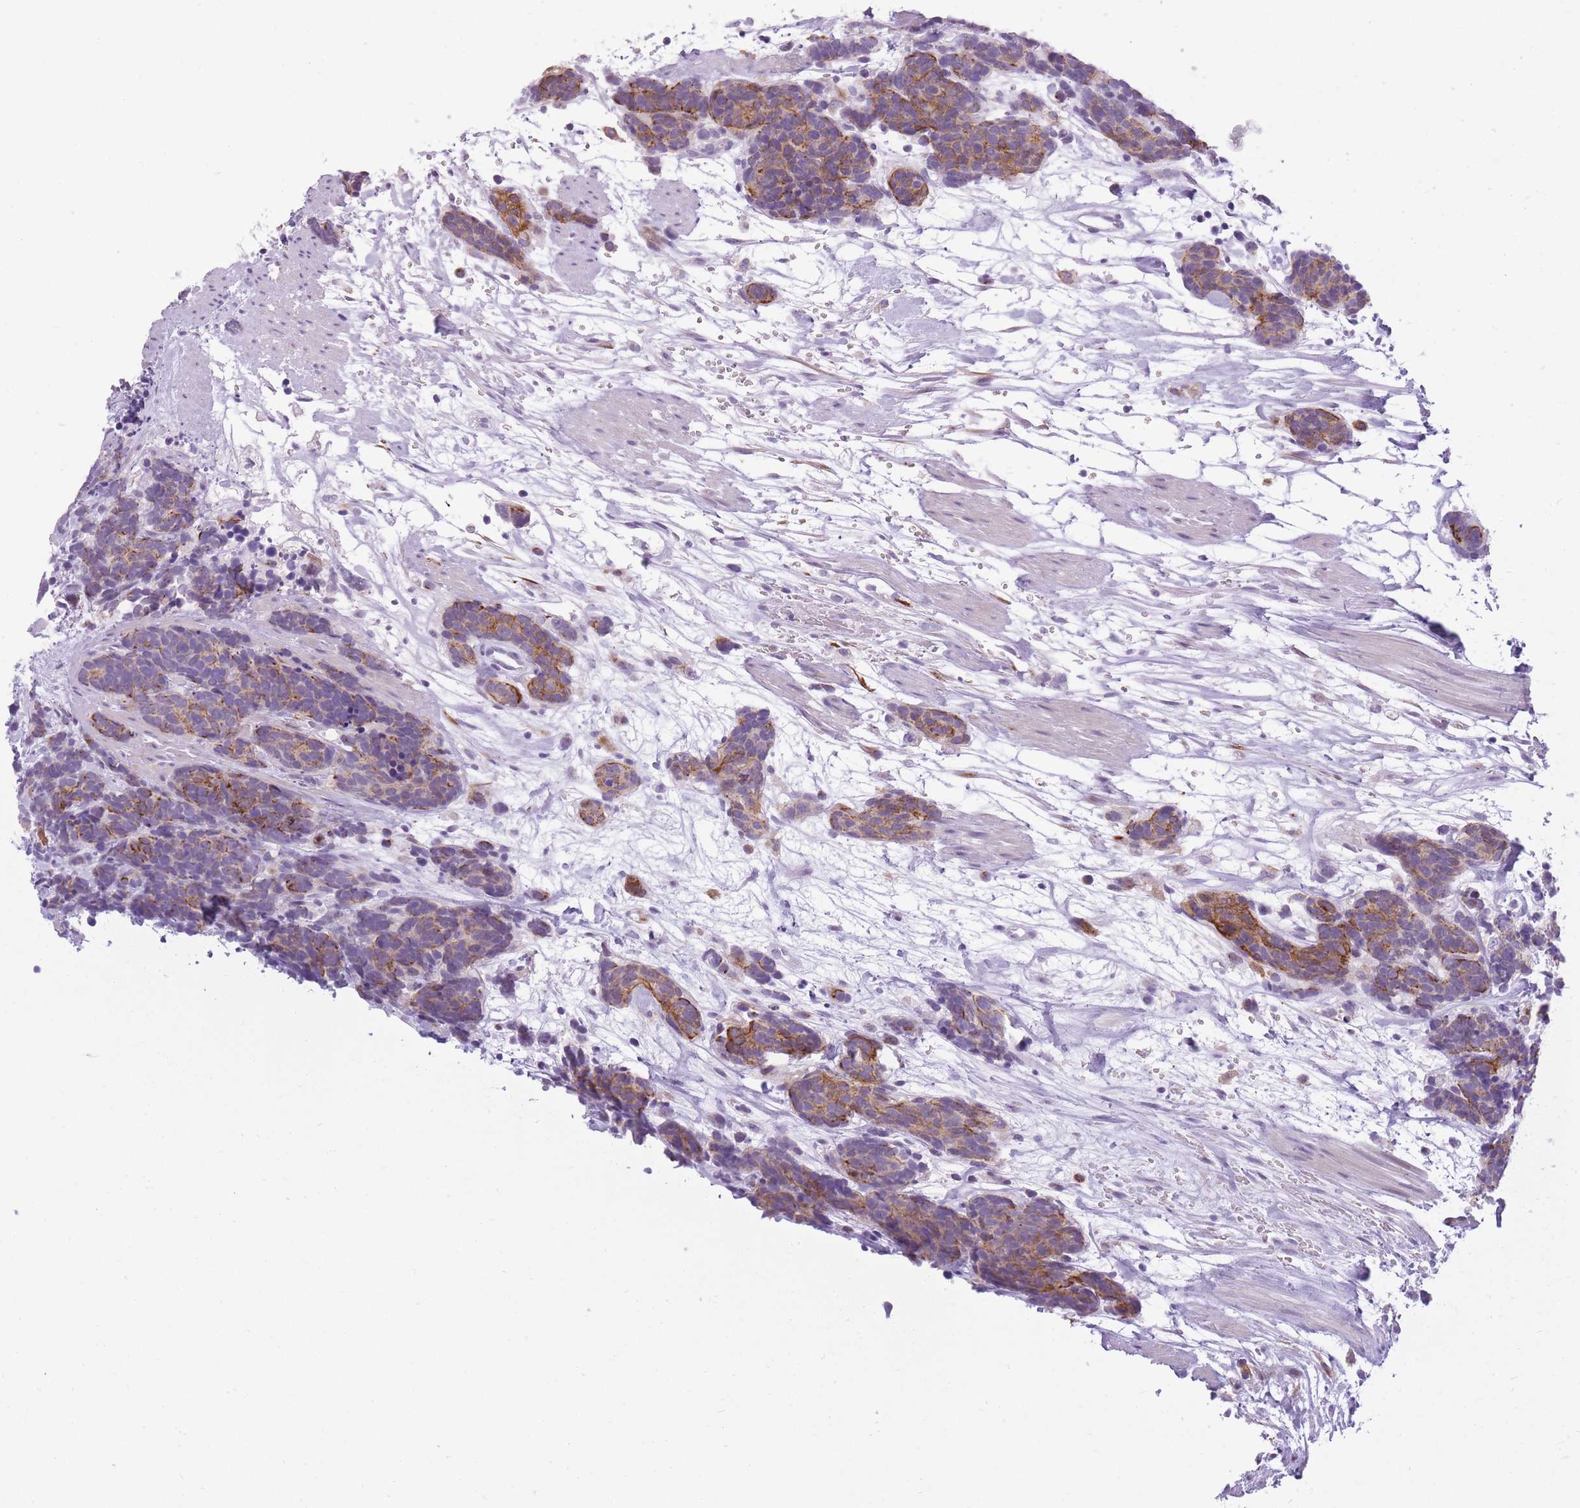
{"staining": {"intensity": "moderate", "quantity": "25%-75%", "location": "cytoplasmic/membranous"}, "tissue": "carcinoid", "cell_type": "Tumor cells", "image_type": "cancer", "snomed": [{"axis": "morphology", "description": "Carcinoma, NOS"}, {"axis": "morphology", "description": "Carcinoid, malignant, NOS"}, {"axis": "topography", "description": "Prostate"}], "caption": "Moderate cytoplasmic/membranous staining for a protein is seen in about 25%-75% of tumor cells of carcinoma using immunohistochemistry (IHC).", "gene": "RADX", "patient": {"sex": "male", "age": 57}}